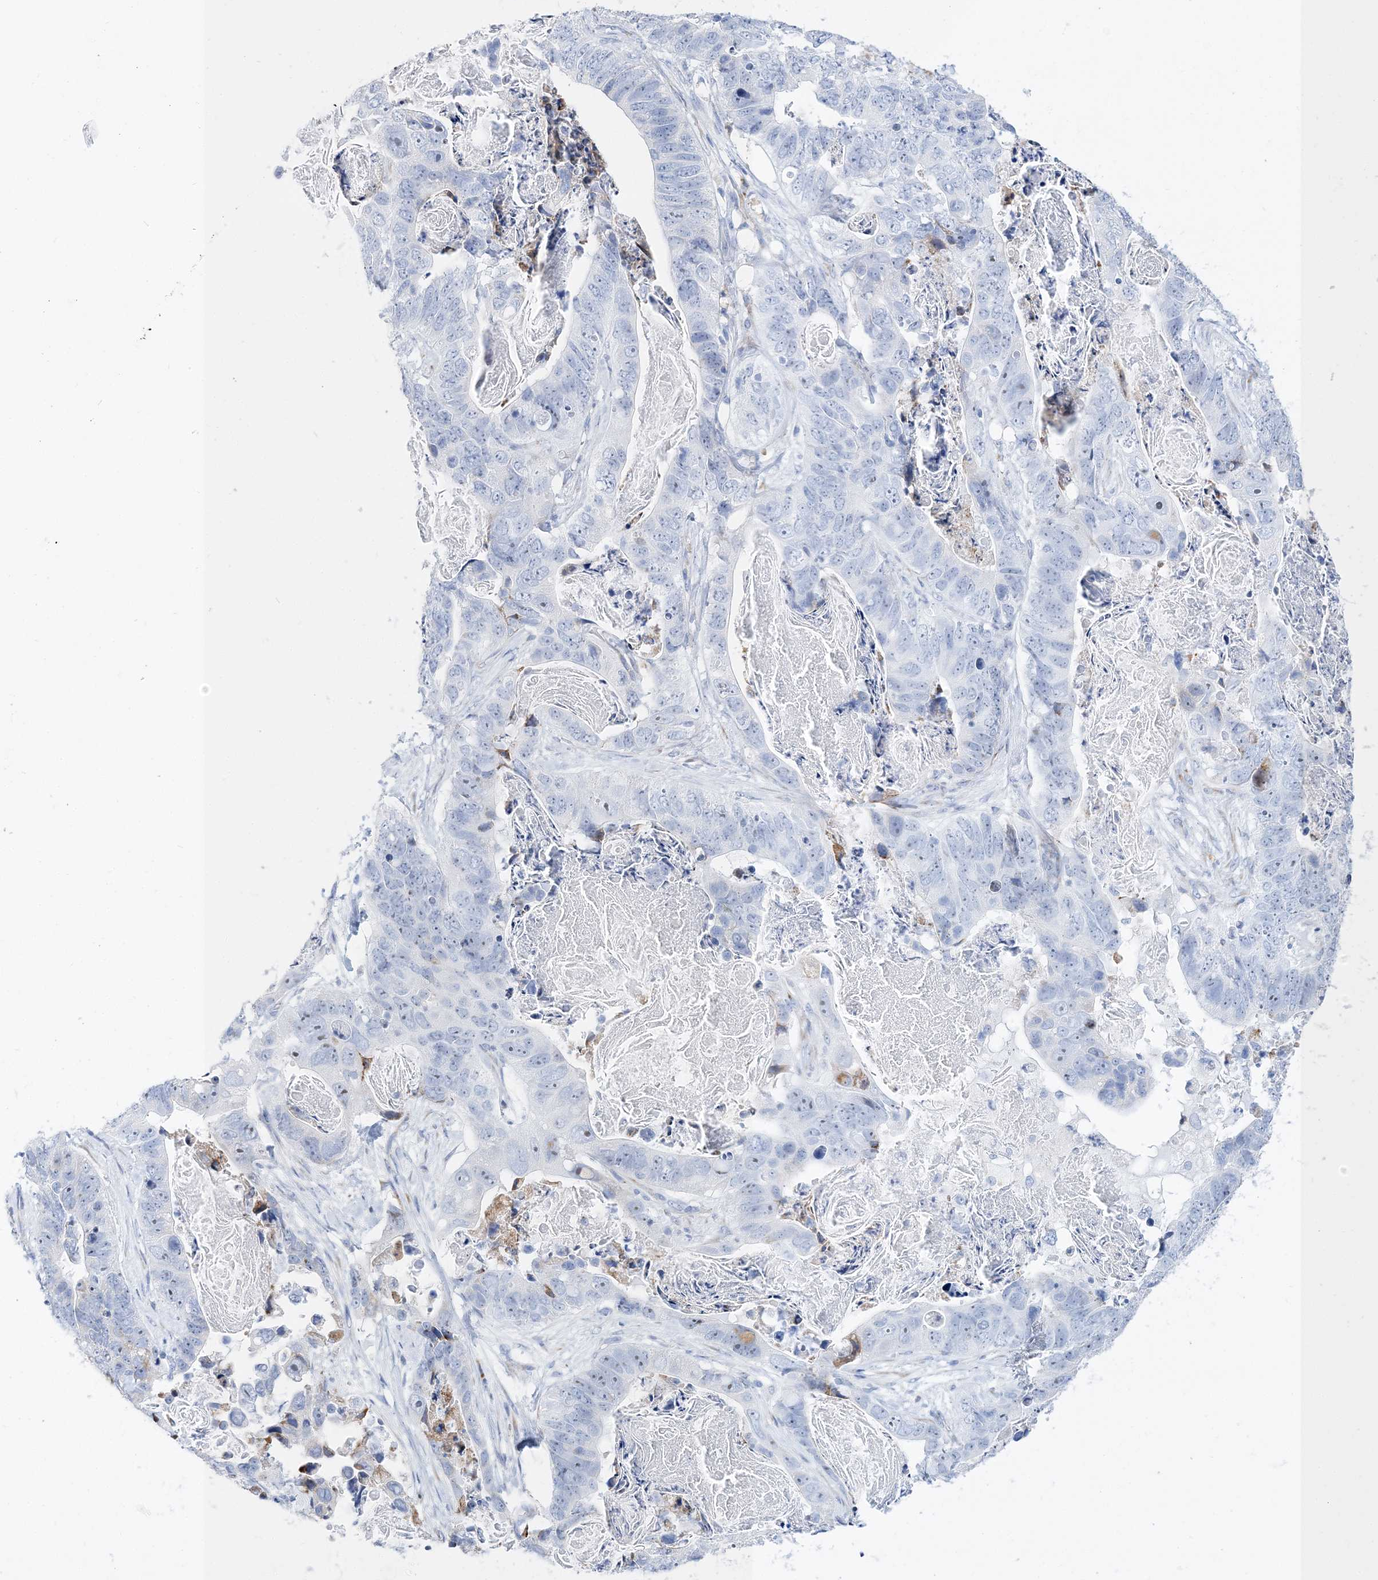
{"staining": {"intensity": "negative", "quantity": "none", "location": "none"}, "tissue": "stomach cancer", "cell_type": "Tumor cells", "image_type": "cancer", "snomed": [{"axis": "morphology", "description": "Adenocarcinoma, NOS"}, {"axis": "topography", "description": "Stomach"}], "caption": "An image of human stomach cancer (adenocarcinoma) is negative for staining in tumor cells. (DAB immunohistochemistry, high magnification).", "gene": "TSPYL6", "patient": {"sex": "female", "age": 89}}